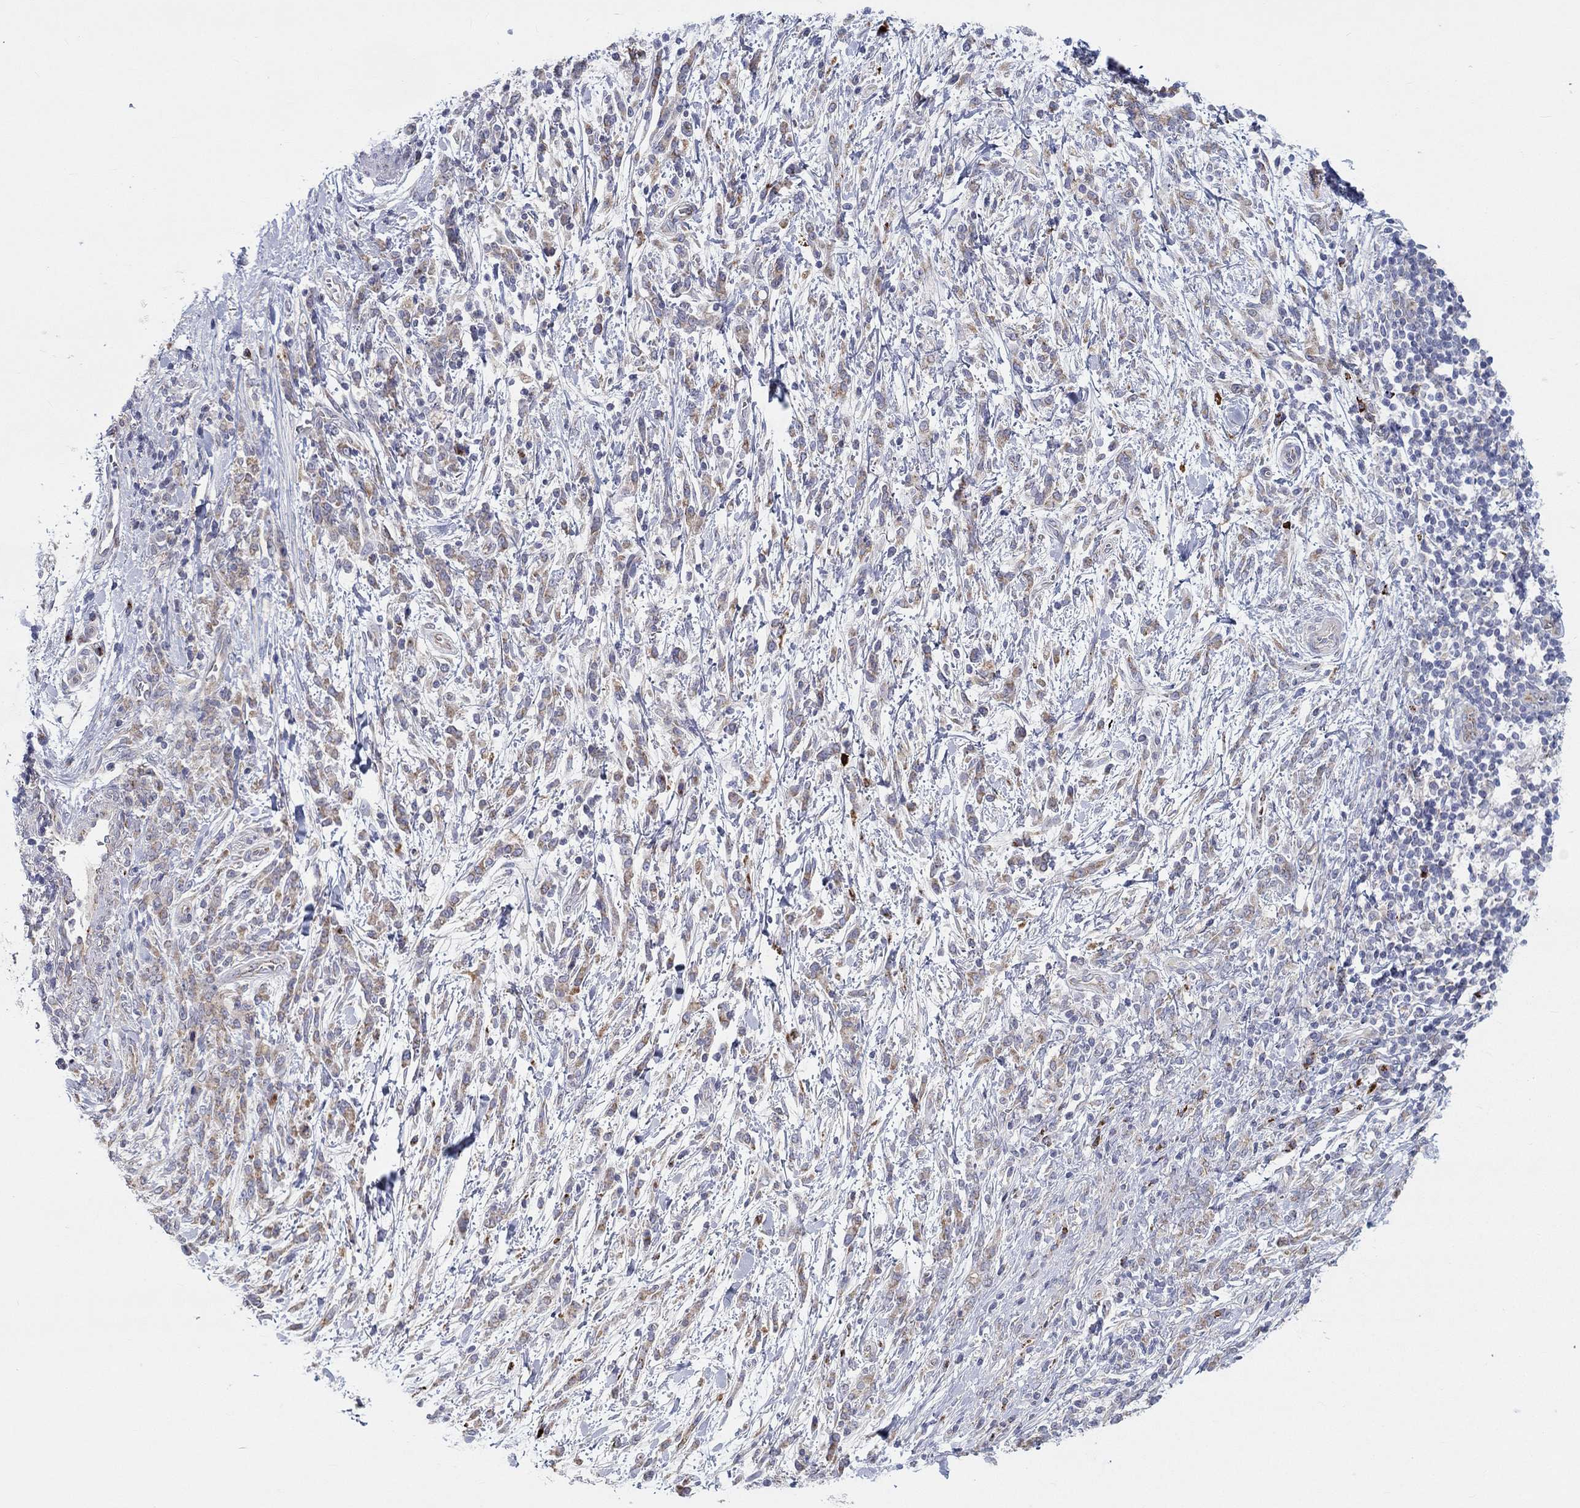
{"staining": {"intensity": "weak", "quantity": ">75%", "location": "cytoplasmic/membranous"}, "tissue": "stomach cancer", "cell_type": "Tumor cells", "image_type": "cancer", "snomed": [{"axis": "morphology", "description": "Adenocarcinoma, NOS"}, {"axis": "topography", "description": "Stomach"}], "caption": "Approximately >75% of tumor cells in human stomach adenocarcinoma show weak cytoplasmic/membranous protein staining as visualized by brown immunohistochemical staining.", "gene": "BCO2", "patient": {"sex": "female", "age": 57}}